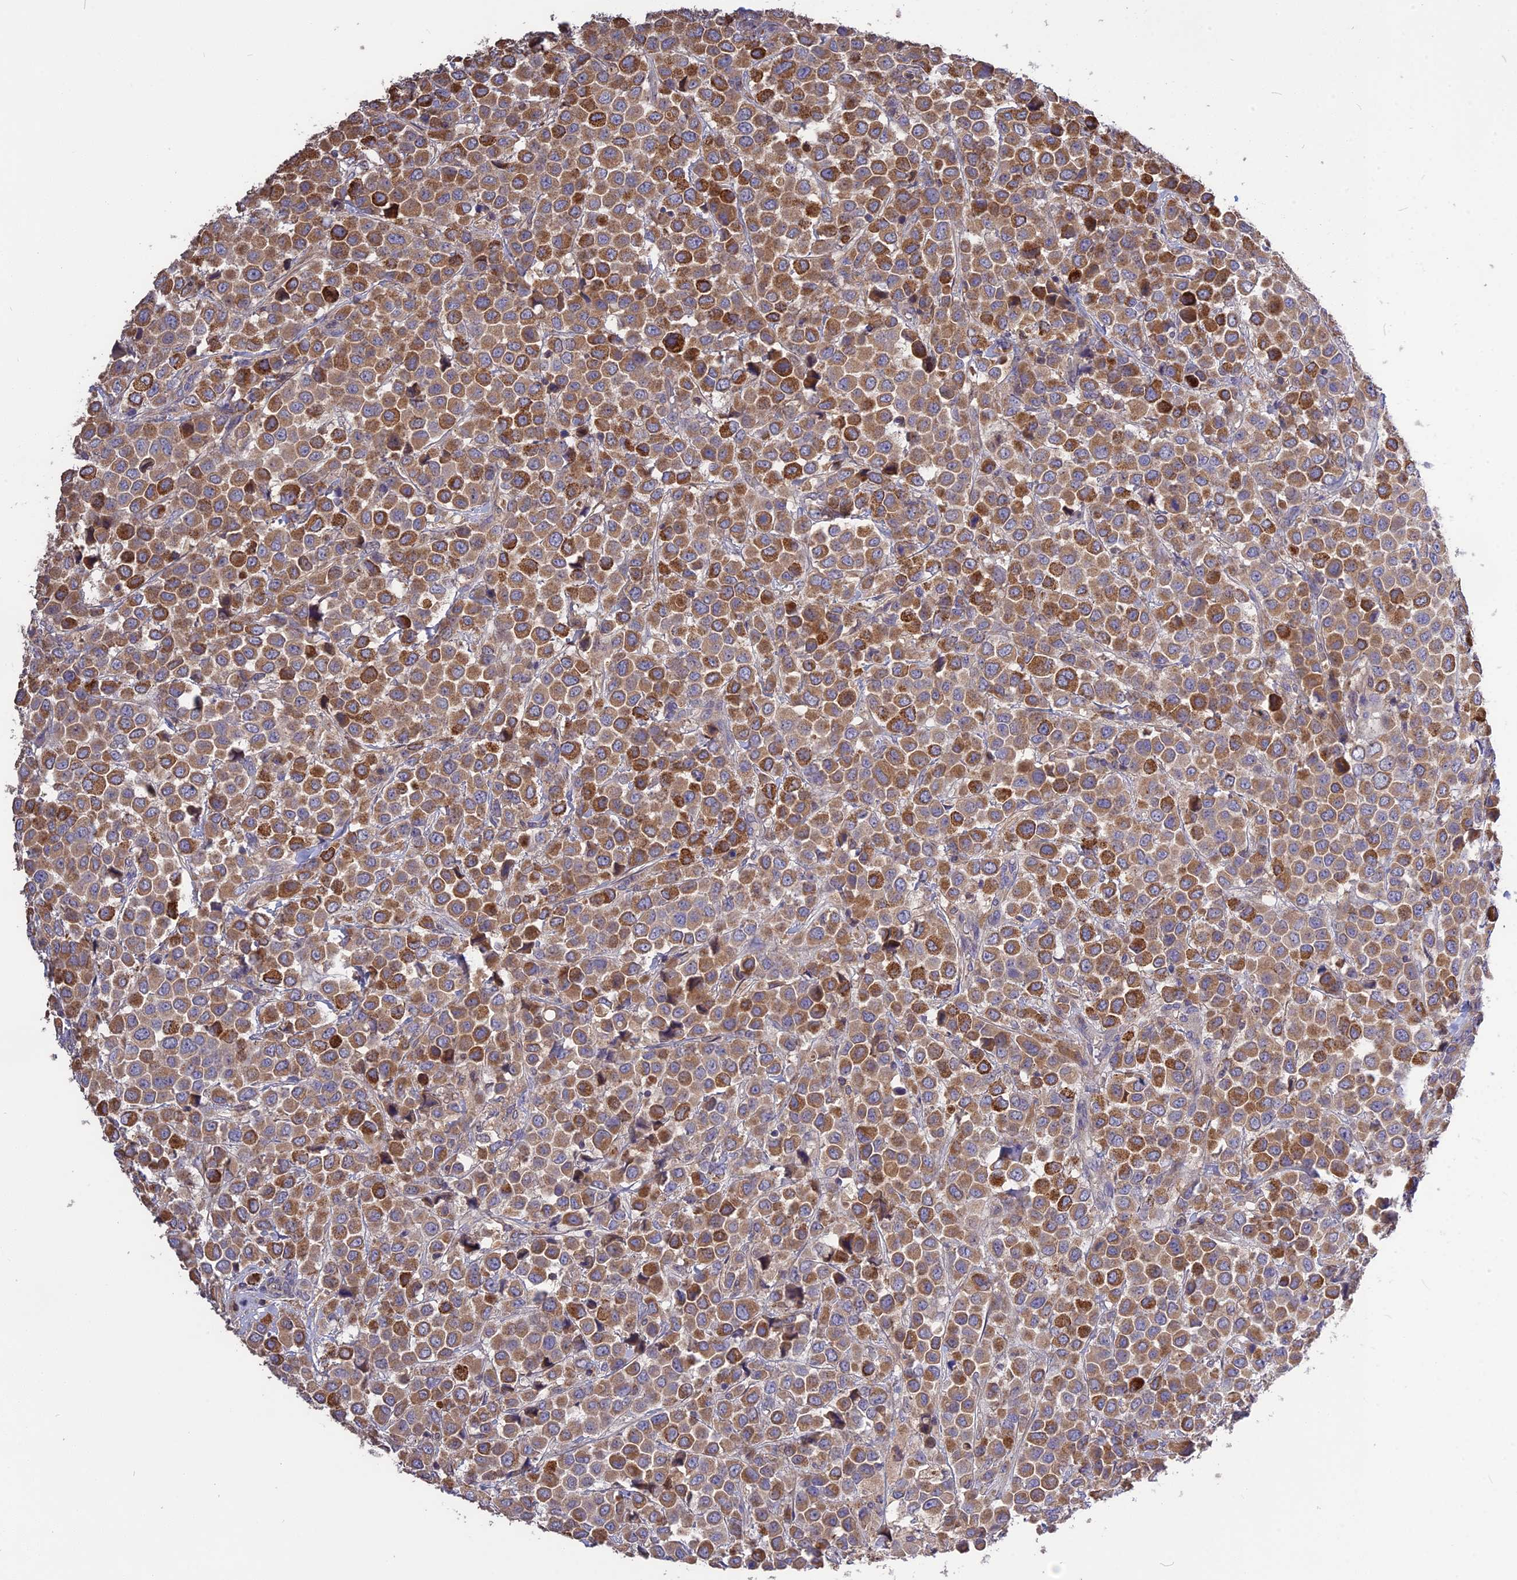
{"staining": {"intensity": "moderate", "quantity": ">75%", "location": "cytoplasmic/membranous"}, "tissue": "breast cancer", "cell_type": "Tumor cells", "image_type": "cancer", "snomed": [{"axis": "morphology", "description": "Duct carcinoma"}, {"axis": "topography", "description": "Breast"}], "caption": "This histopathology image reveals IHC staining of human intraductal carcinoma (breast), with medium moderate cytoplasmic/membranous positivity in approximately >75% of tumor cells.", "gene": "NUDT8", "patient": {"sex": "female", "age": 61}}